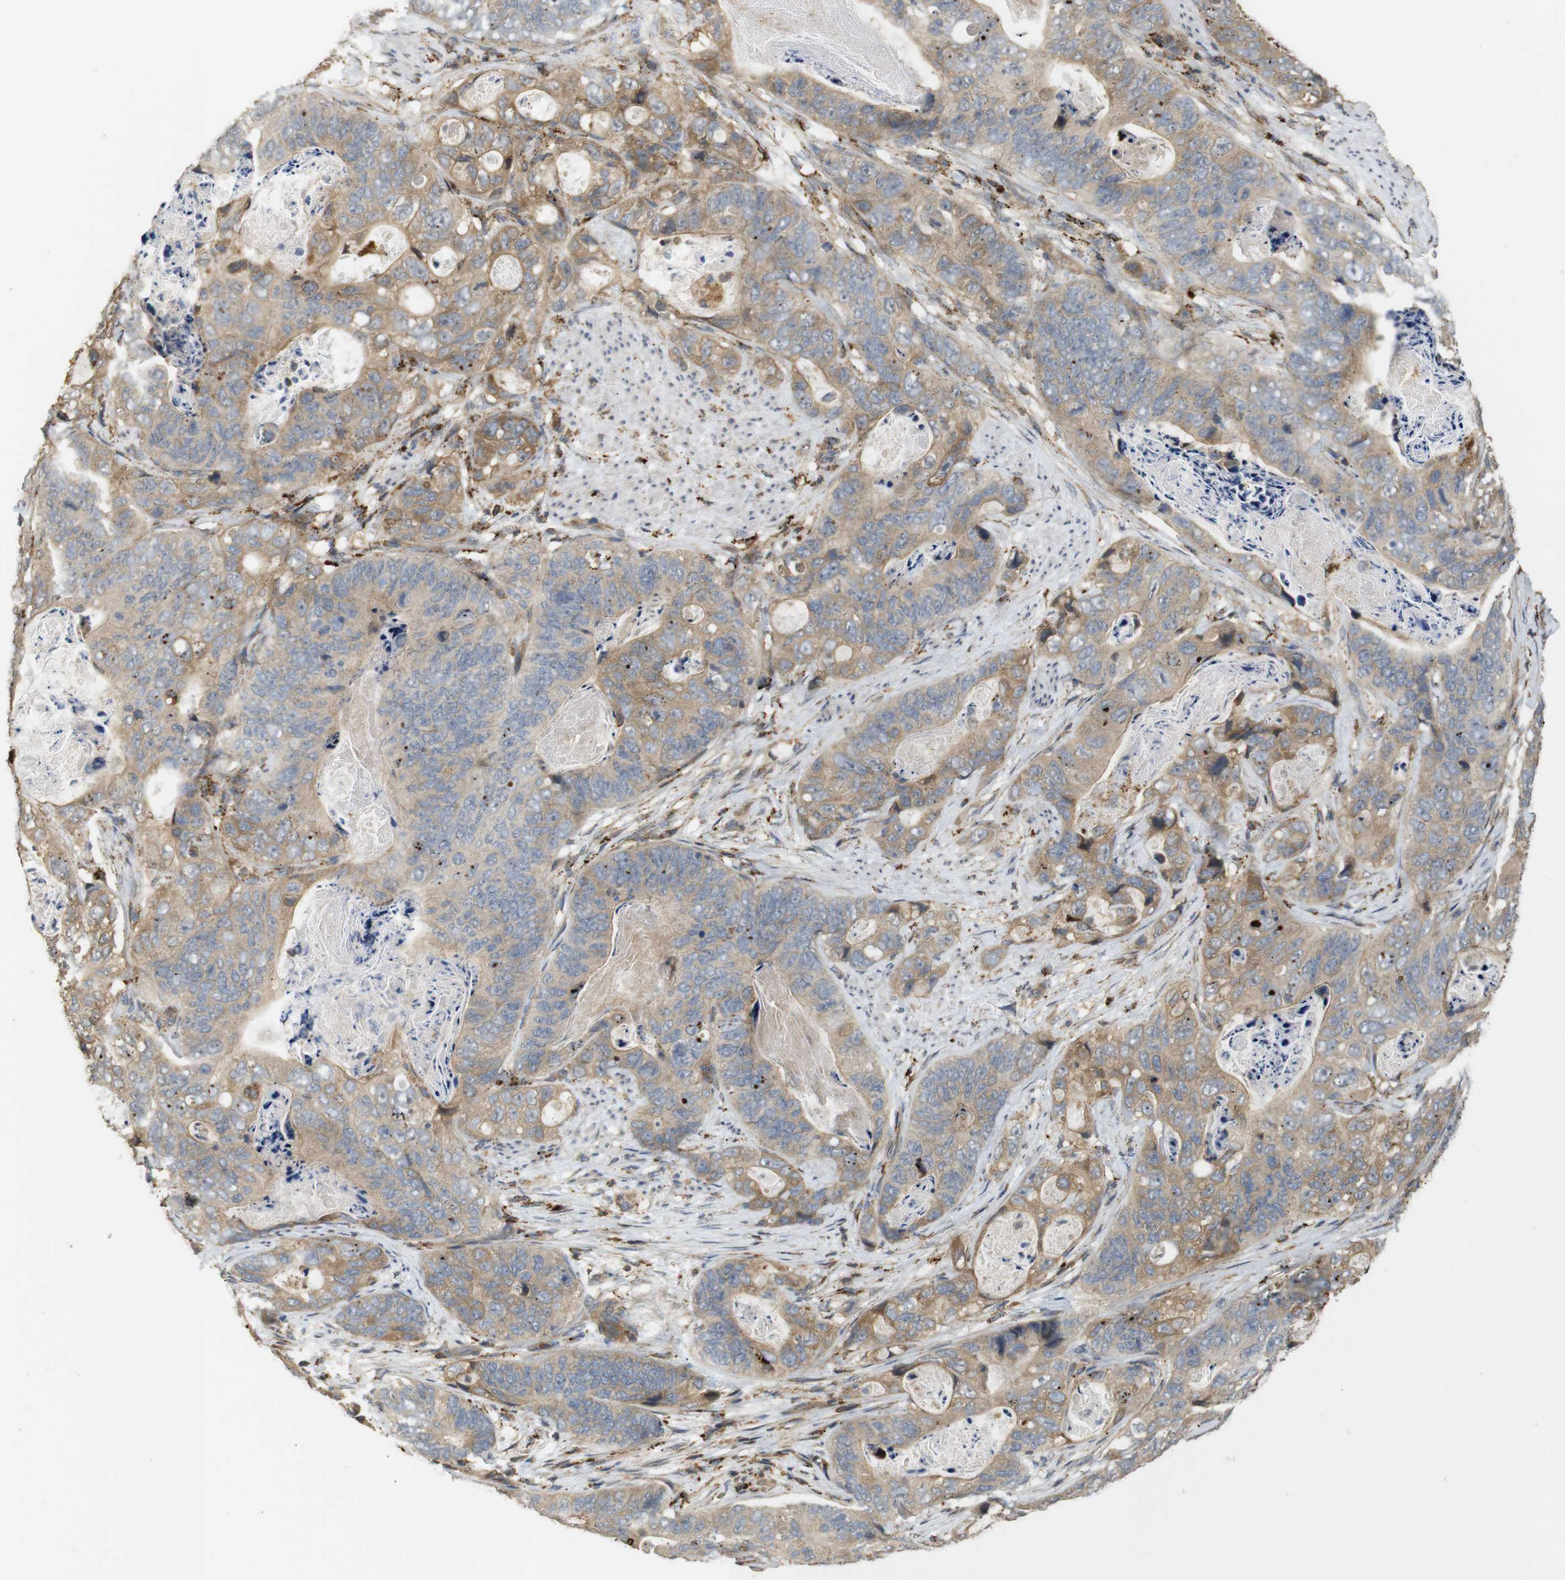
{"staining": {"intensity": "moderate", "quantity": ">75%", "location": "cytoplasmic/membranous"}, "tissue": "stomach cancer", "cell_type": "Tumor cells", "image_type": "cancer", "snomed": [{"axis": "morphology", "description": "Adenocarcinoma, NOS"}, {"axis": "topography", "description": "Stomach"}], "caption": "Immunohistochemical staining of stomach adenocarcinoma exhibits medium levels of moderate cytoplasmic/membranous protein staining in about >75% of tumor cells.", "gene": "KSR1", "patient": {"sex": "female", "age": 89}}